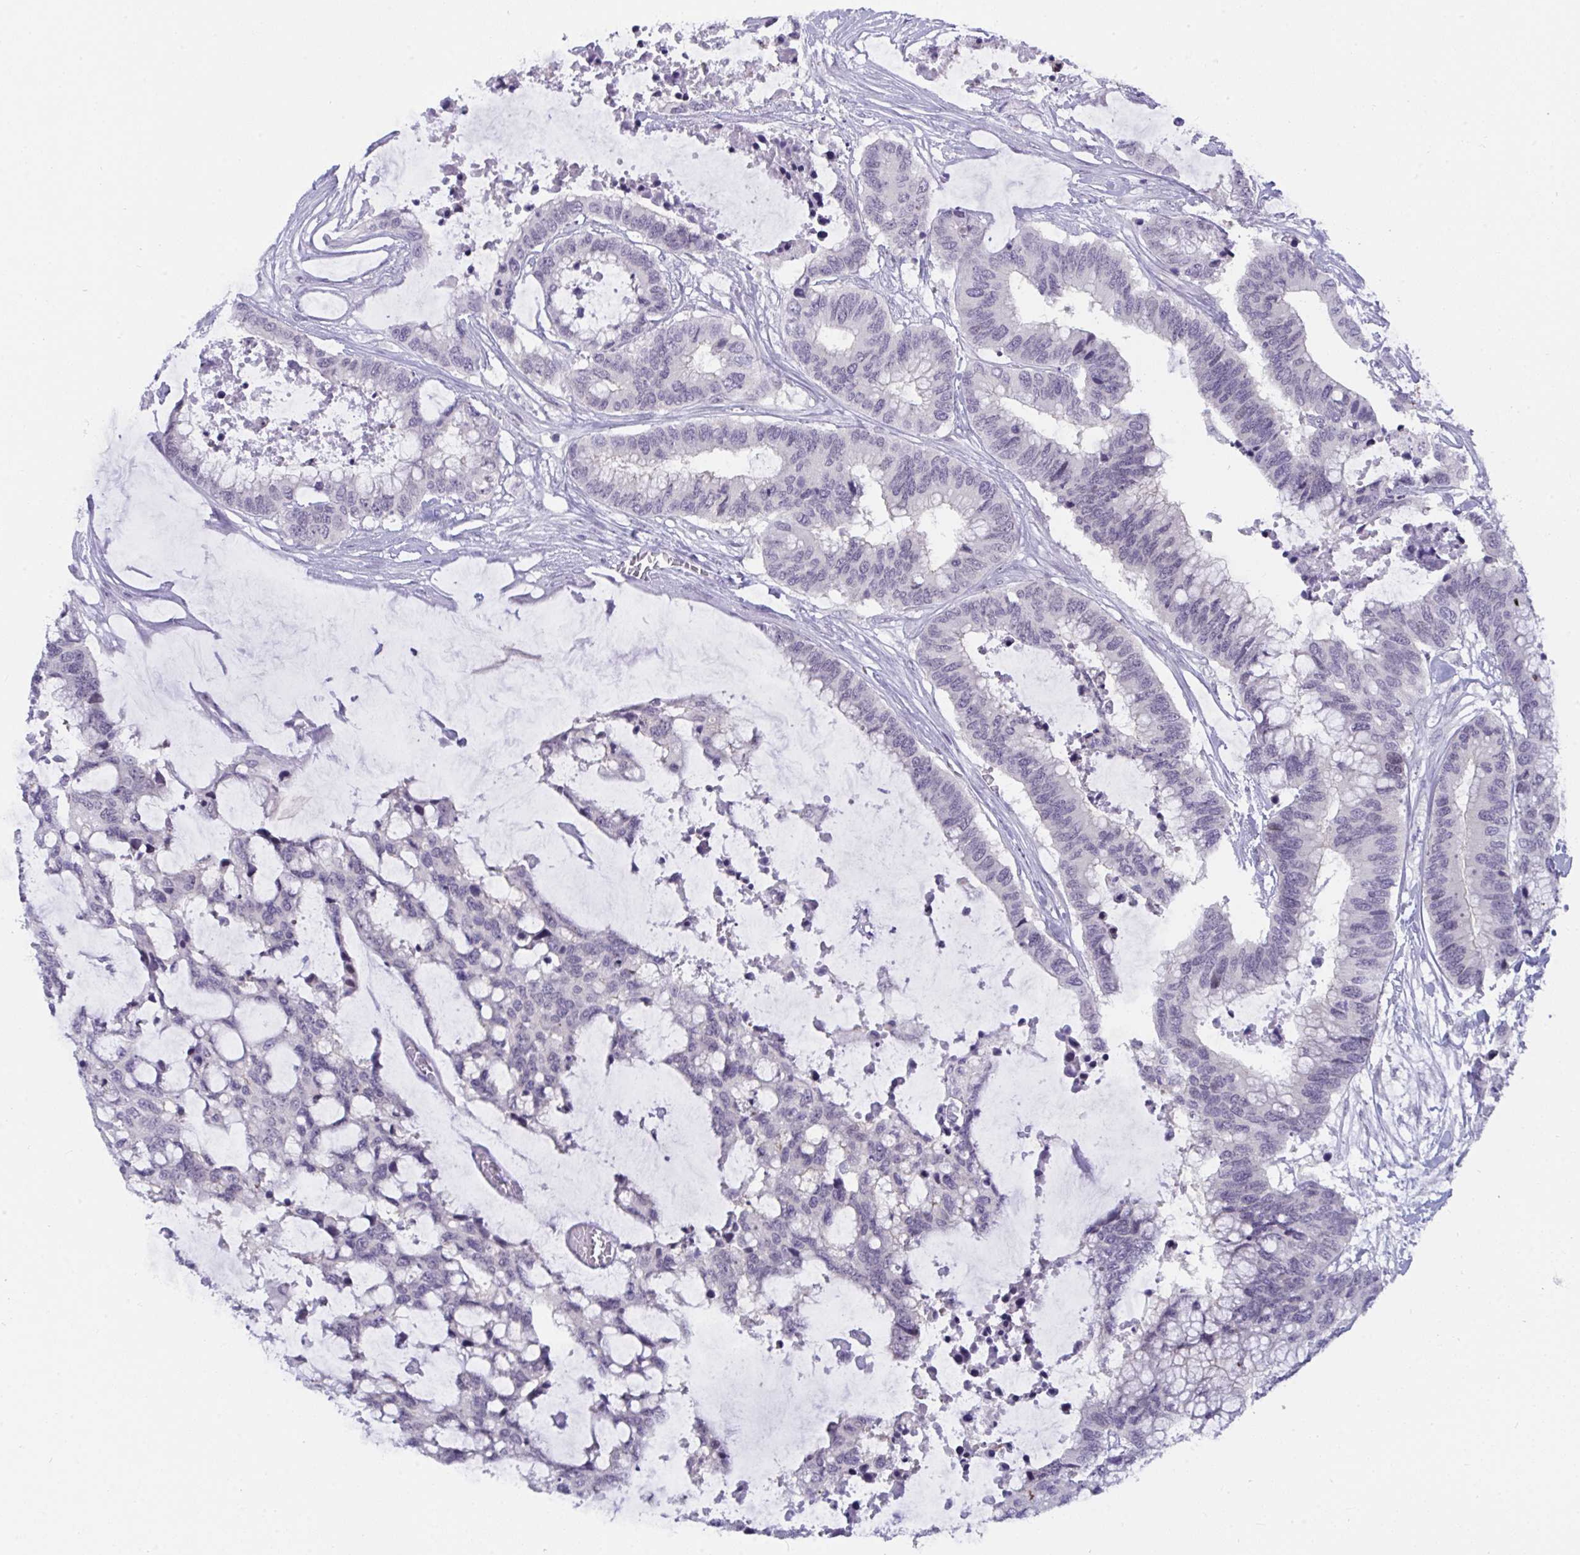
{"staining": {"intensity": "negative", "quantity": "none", "location": "none"}, "tissue": "colorectal cancer", "cell_type": "Tumor cells", "image_type": "cancer", "snomed": [{"axis": "morphology", "description": "Adenocarcinoma, NOS"}, {"axis": "topography", "description": "Rectum"}], "caption": "High magnification brightfield microscopy of colorectal adenocarcinoma stained with DAB (brown) and counterstained with hematoxylin (blue): tumor cells show no significant positivity.", "gene": "BMAL2", "patient": {"sex": "female", "age": 59}}